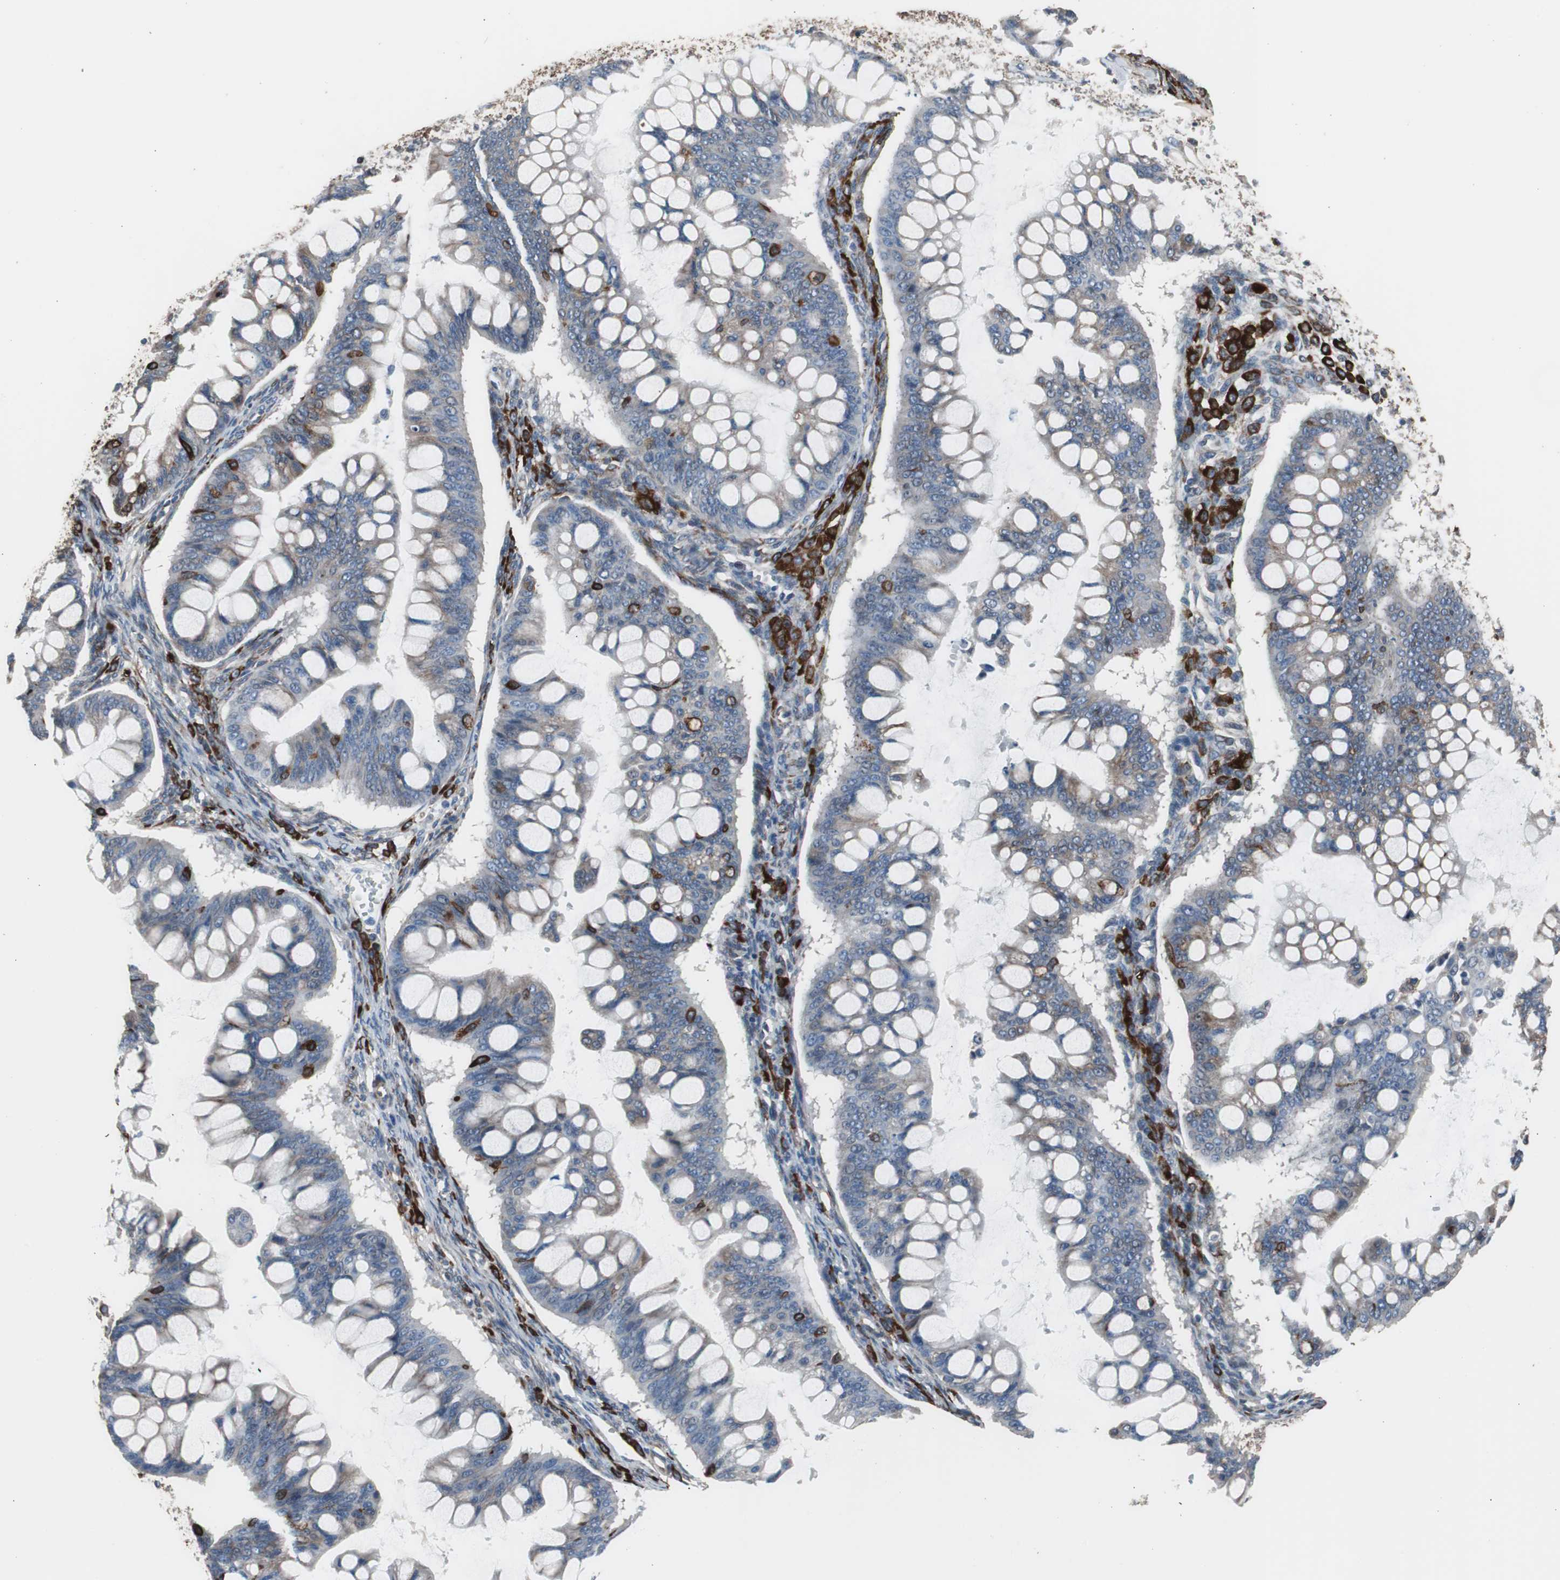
{"staining": {"intensity": "weak", "quantity": "<25%", "location": "cytoplasmic/membranous"}, "tissue": "ovarian cancer", "cell_type": "Tumor cells", "image_type": "cancer", "snomed": [{"axis": "morphology", "description": "Cystadenocarcinoma, mucinous, NOS"}, {"axis": "topography", "description": "Ovary"}], "caption": "Tumor cells are negative for protein expression in human ovarian cancer. (Stains: DAB immunohistochemistry (IHC) with hematoxylin counter stain, Microscopy: brightfield microscopy at high magnification).", "gene": "PBXIP1", "patient": {"sex": "female", "age": 73}}